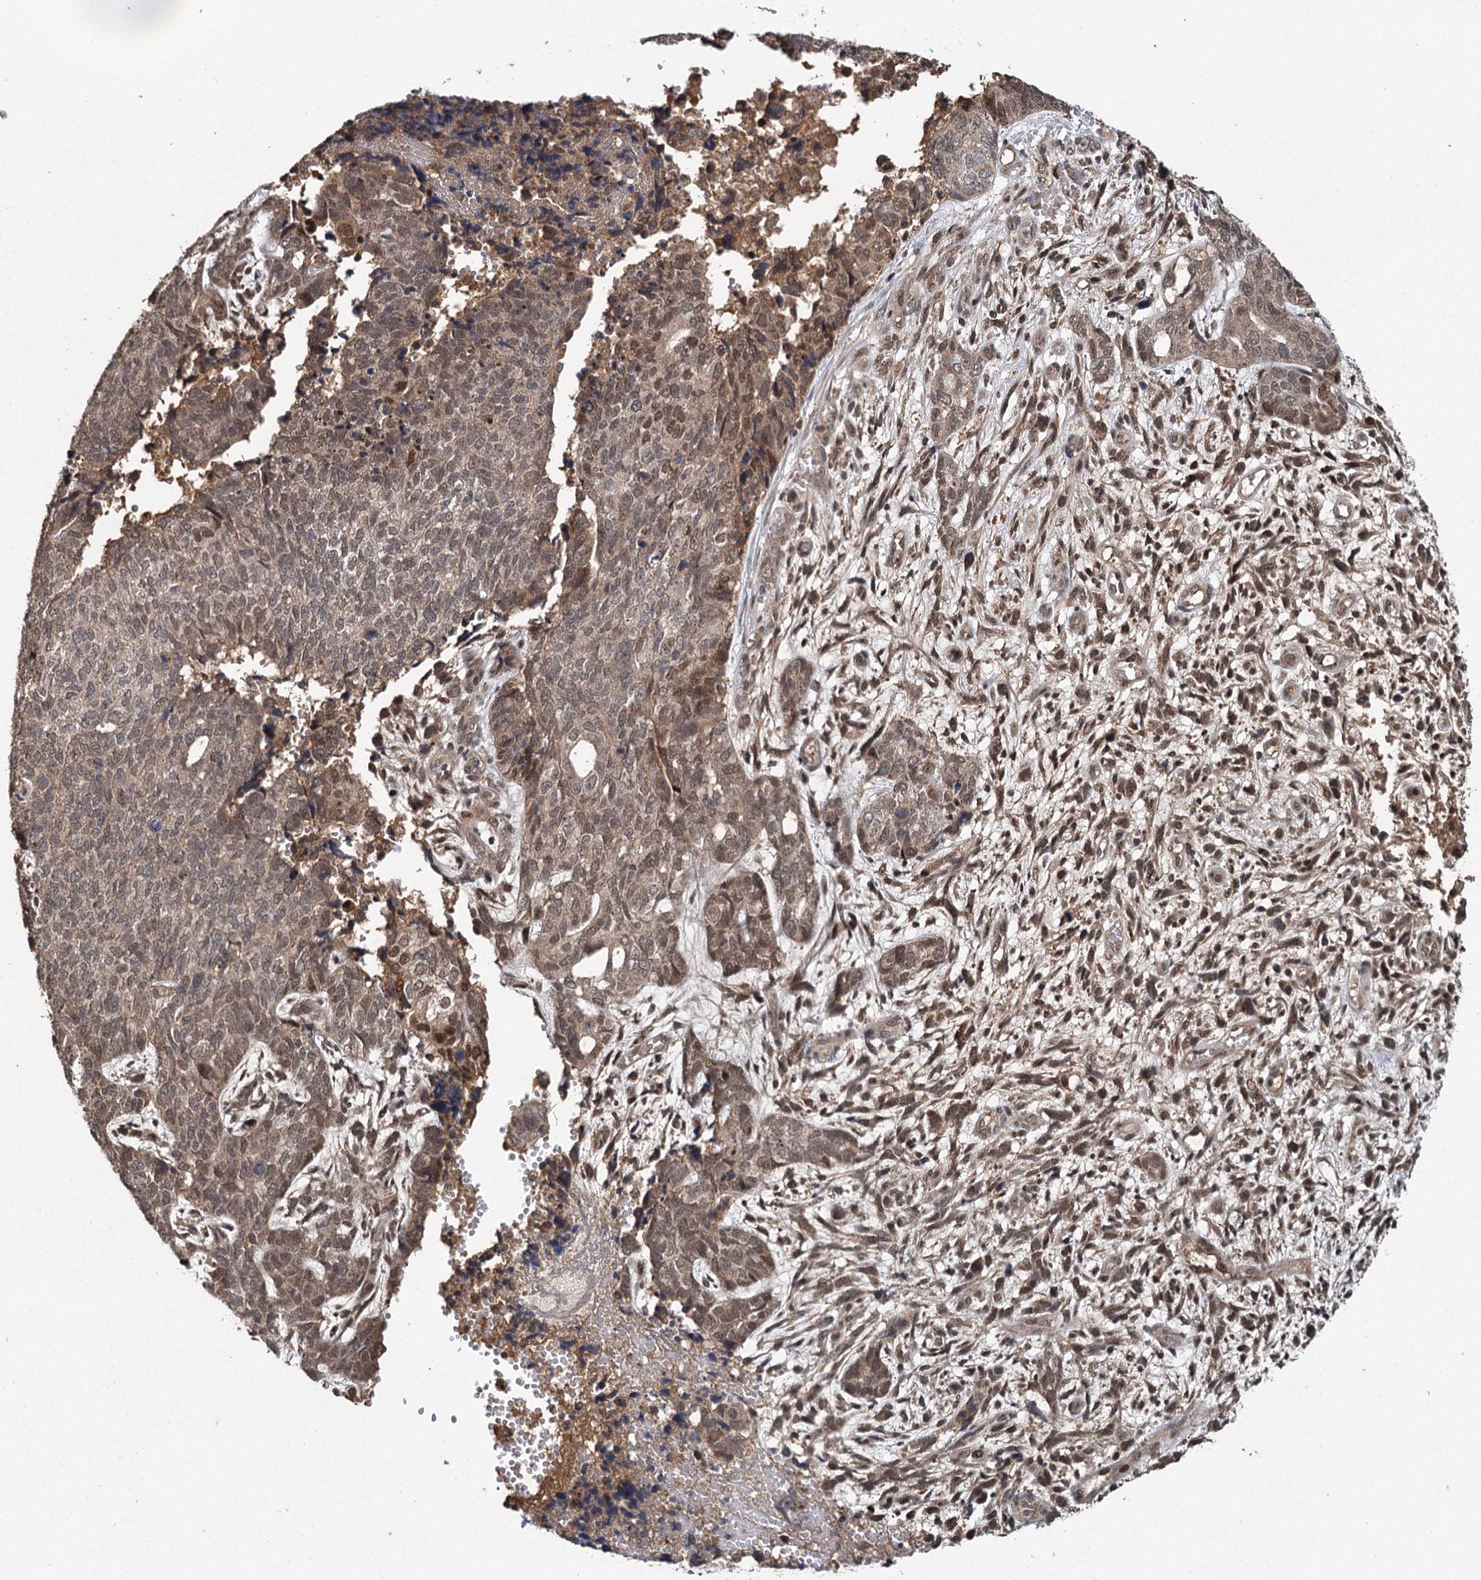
{"staining": {"intensity": "moderate", "quantity": "25%-75%", "location": "cytoplasmic/membranous,nuclear"}, "tissue": "cervical cancer", "cell_type": "Tumor cells", "image_type": "cancer", "snomed": [{"axis": "morphology", "description": "Squamous cell carcinoma, NOS"}, {"axis": "topography", "description": "Cervix"}], "caption": "This is an image of immunohistochemistry staining of cervical cancer, which shows moderate expression in the cytoplasmic/membranous and nuclear of tumor cells.", "gene": "MYG1", "patient": {"sex": "female", "age": 63}}